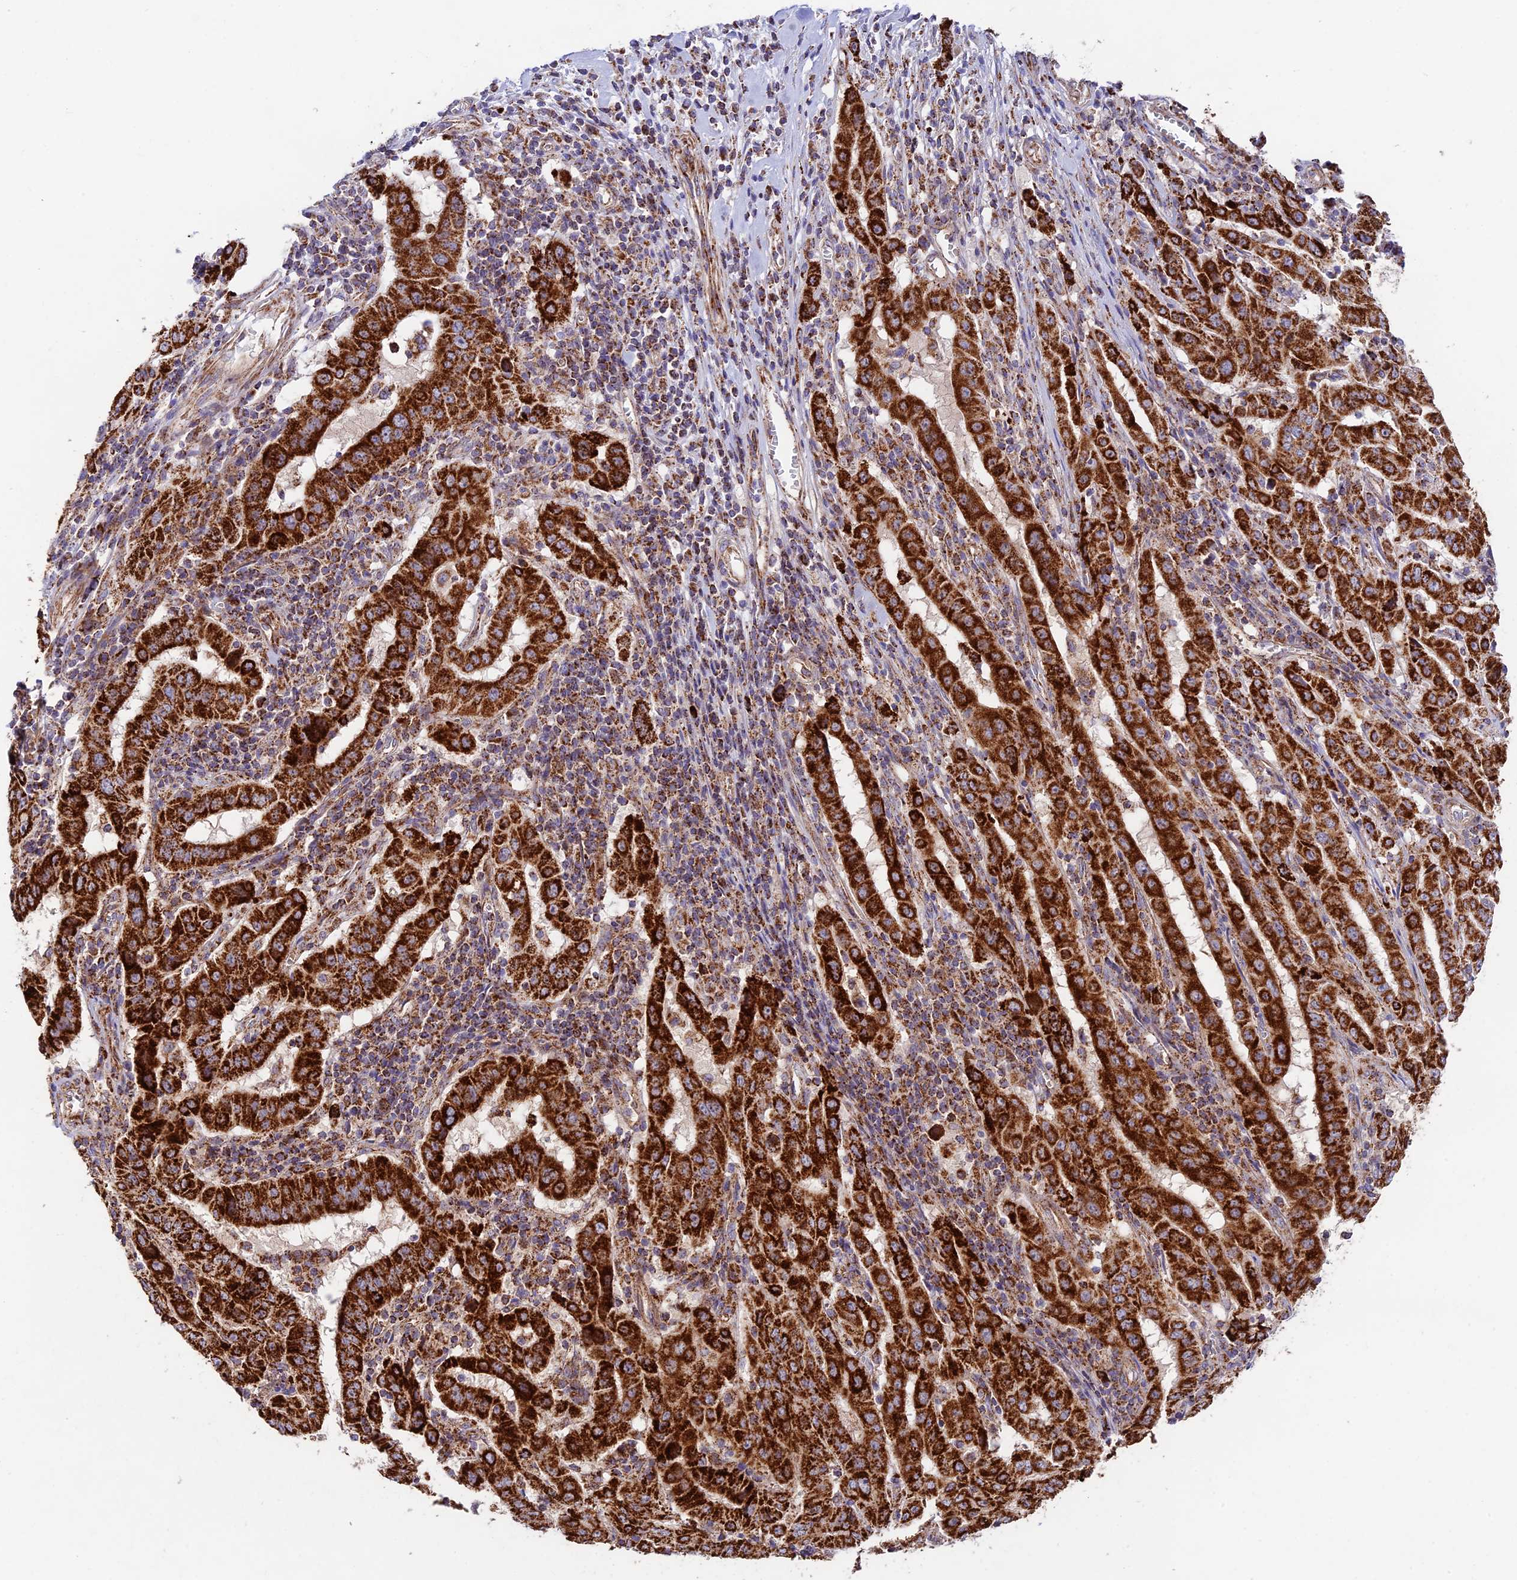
{"staining": {"intensity": "strong", "quantity": ">75%", "location": "cytoplasmic/membranous"}, "tissue": "pancreatic cancer", "cell_type": "Tumor cells", "image_type": "cancer", "snomed": [{"axis": "morphology", "description": "Adenocarcinoma, NOS"}, {"axis": "topography", "description": "Pancreas"}], "caption": "Immunohistochemical staining of adenocarcinoma (pancreatic) exhibits high levels of strong cytoplasmic/membranous staining in approximately >75% of tumor cells.", "gene": "KHDC3L", "patient": {"sex": "male", "age": 63}}